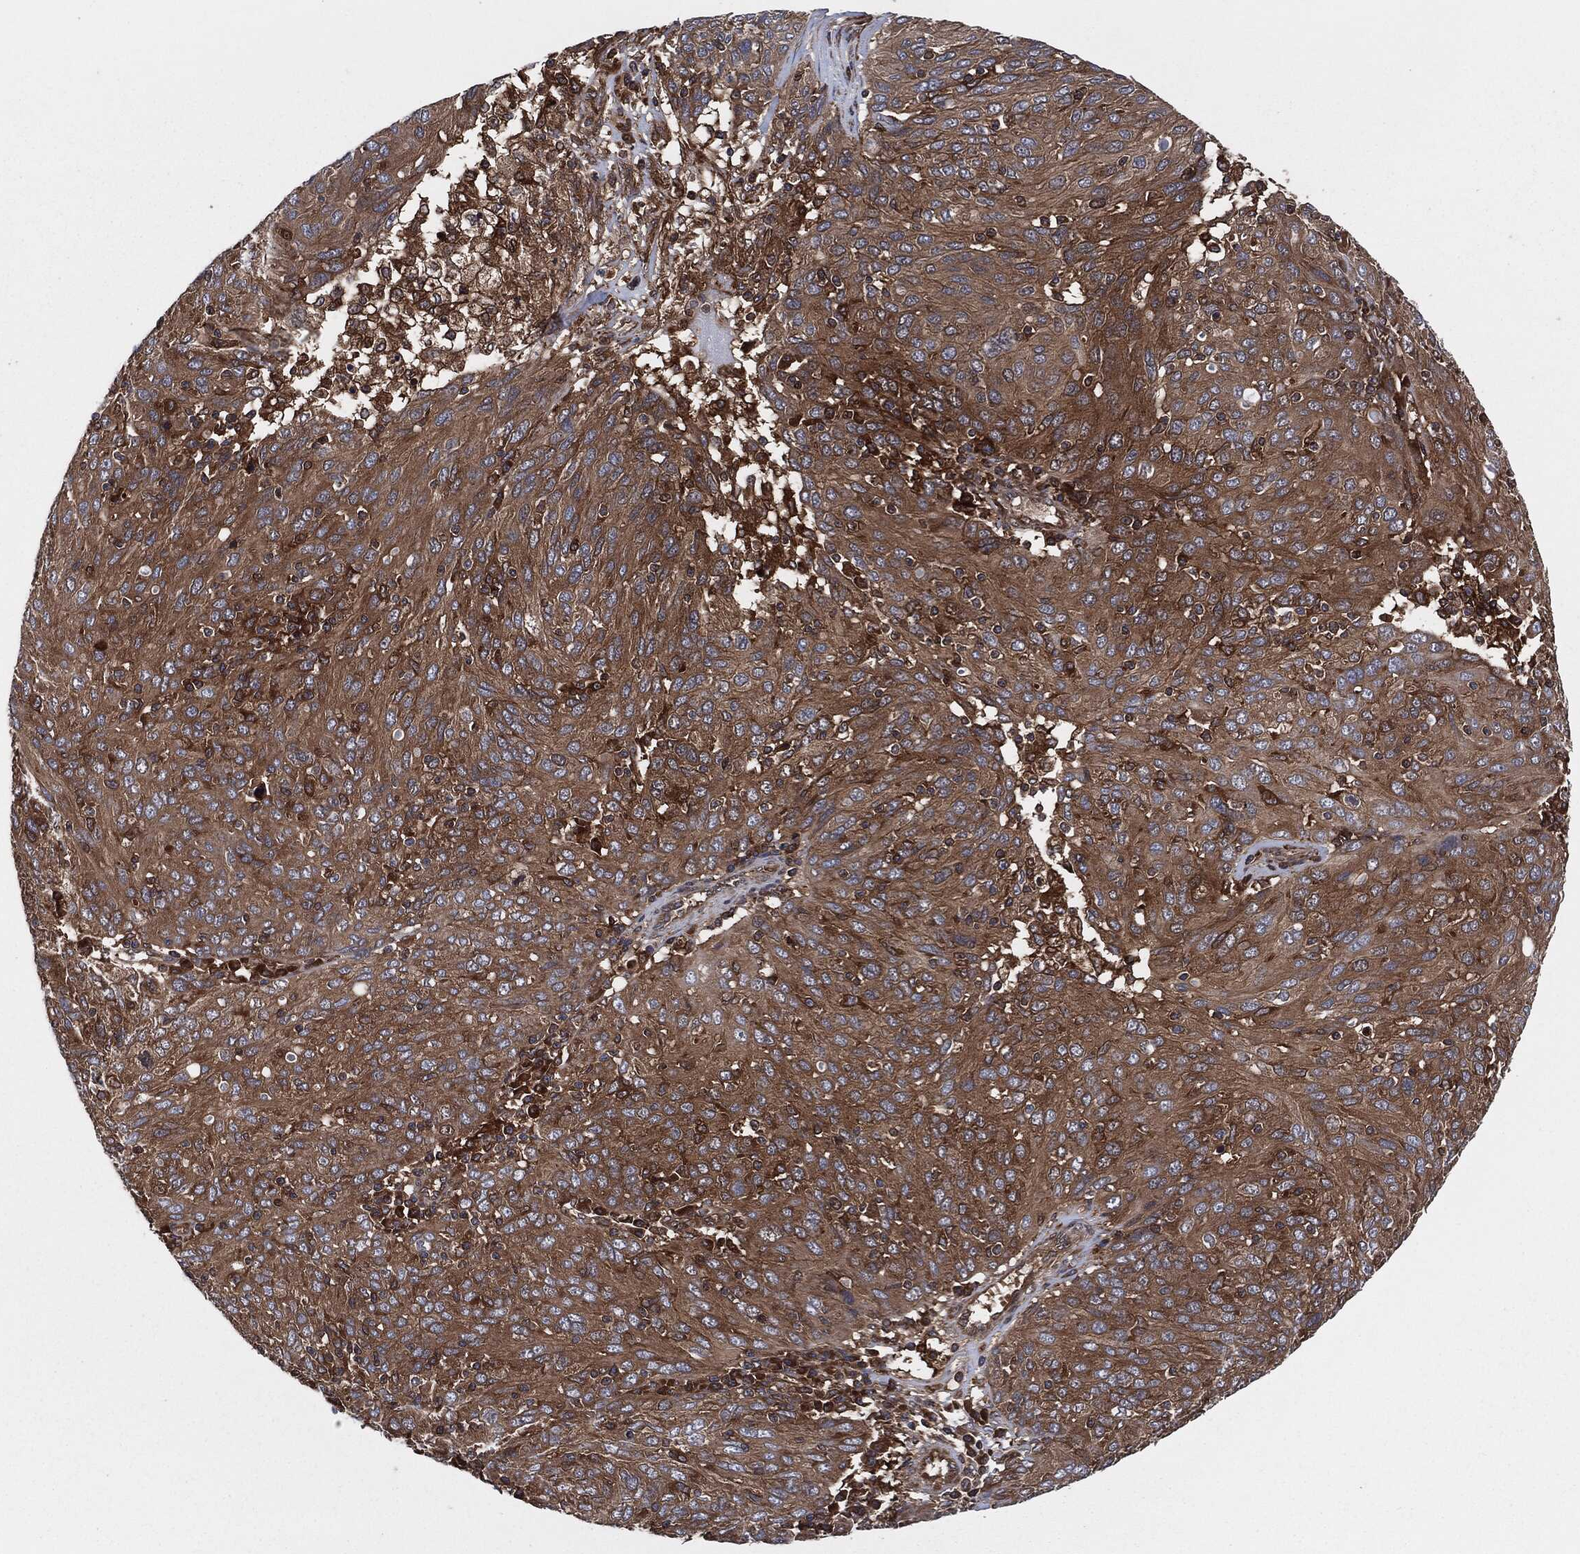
{"staining": {"intensity": "moderate", "quantity": ">75%", "location": "cytoplasmic/membranous"}, "tissue": "ovarian cancer", "cell_type": "Tumor cells", "image_type": "cancer", "snomed": [{"axis": "morphology", "description": "Carcinoma, endometroid"}, {"axis": "topography", "description": "Ovary"}], "caption": "Tumor cells show medium levels of moderate cytoplasmic/membranous expression in approximately >75% of cells in human endometroid carcinoma (ovarian).", "gene": "XPNPEP1", "patient": {"sex": "female", "age": 50}}